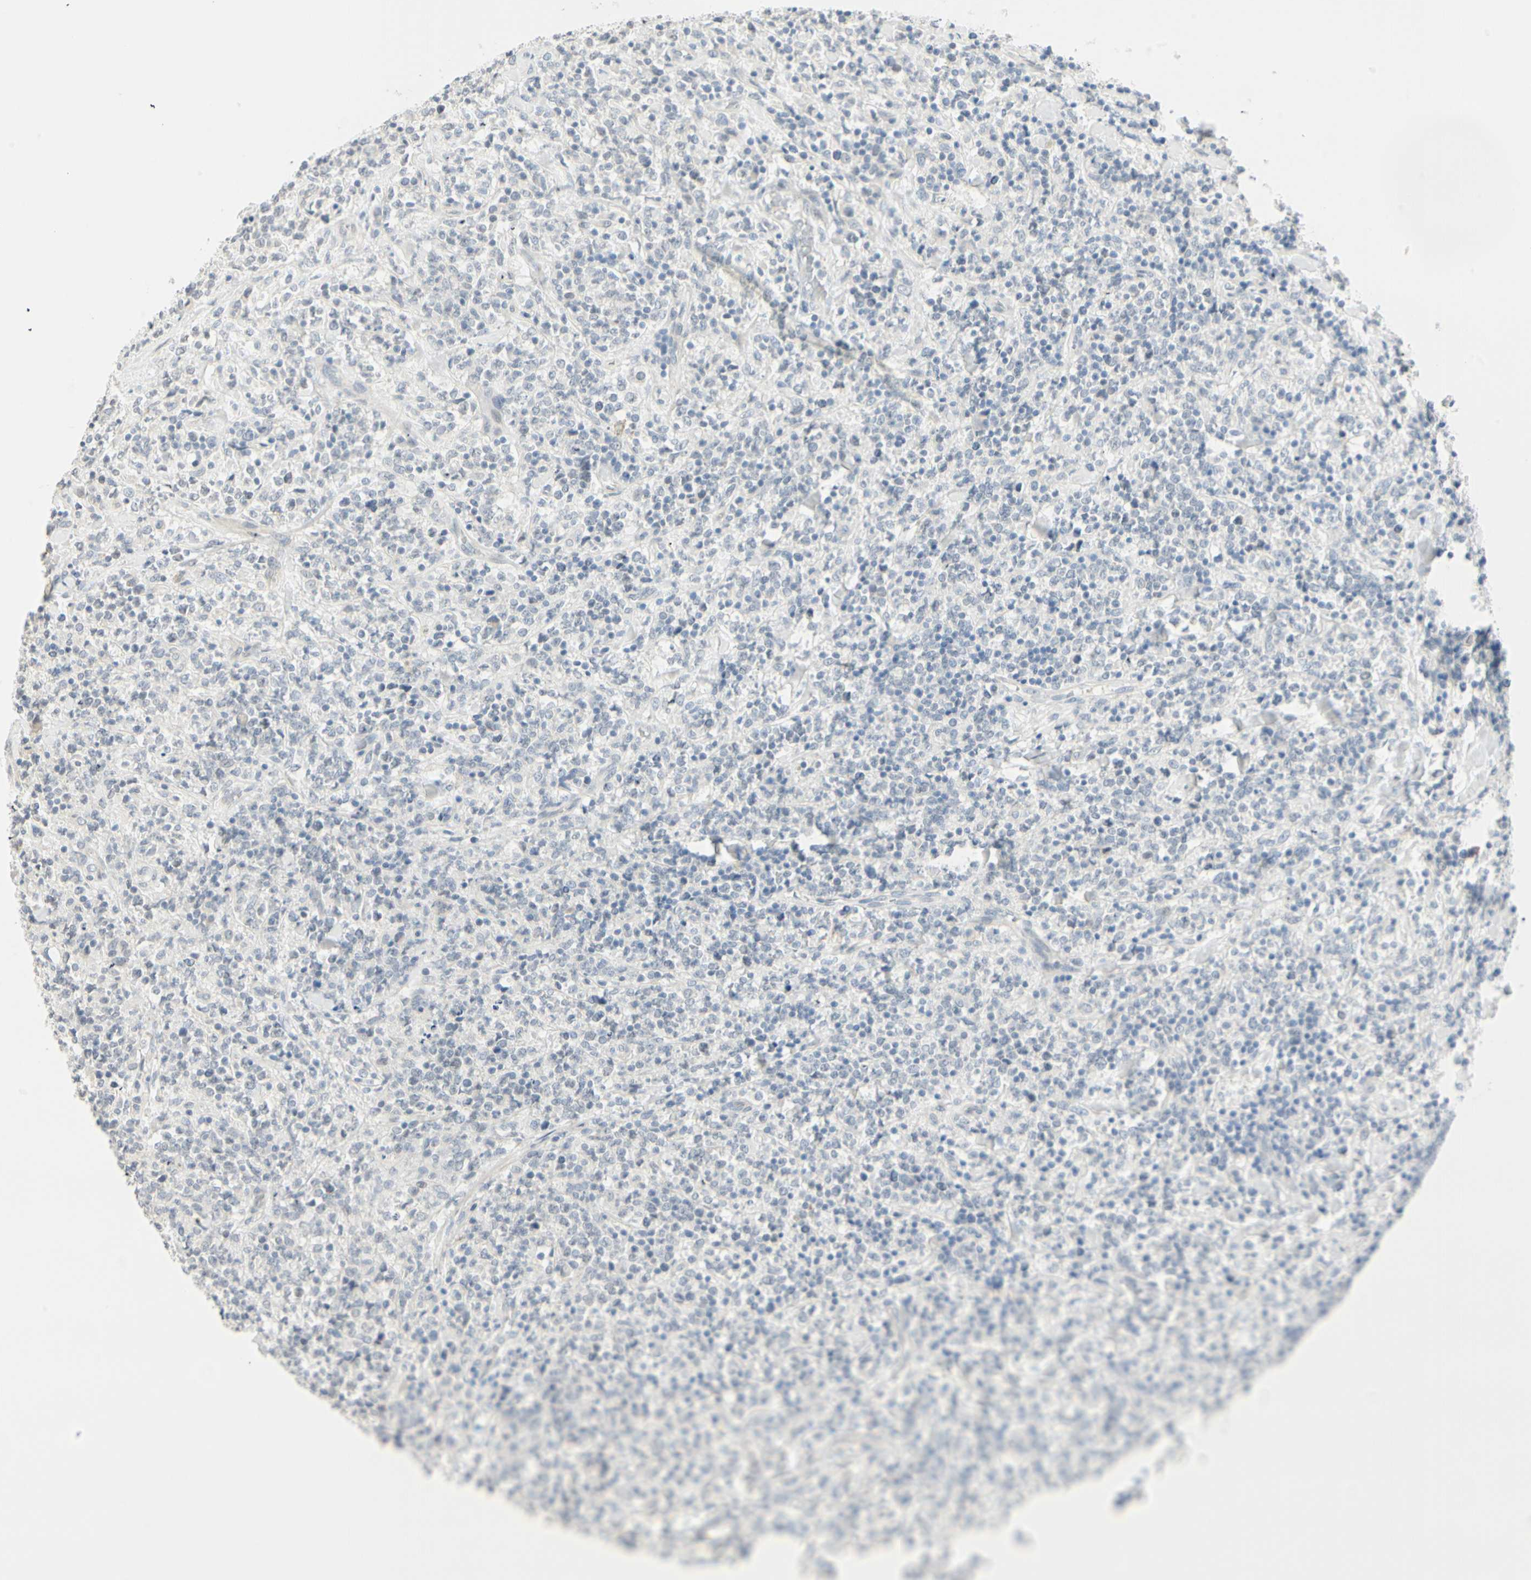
{"staining": {"intensity": "negative", "quantity": "none", "location": "none"}, "tissue": "lymphoma", "cell_type": "Tumor cells", "image_type": "cancer", "snomed": [{"axis": "morphology", "description": "Malignant lymphoma, non-Hodgkin's type, High grade"}, {"axis": "topography", "description": "Soft tissue"}], "caption": "An IHC image of lymphoma is shown. There is no staining in tumor cells of lymphoma.", "gene": "MLLT10", "patient": {"sex": "male", "age": 18}}